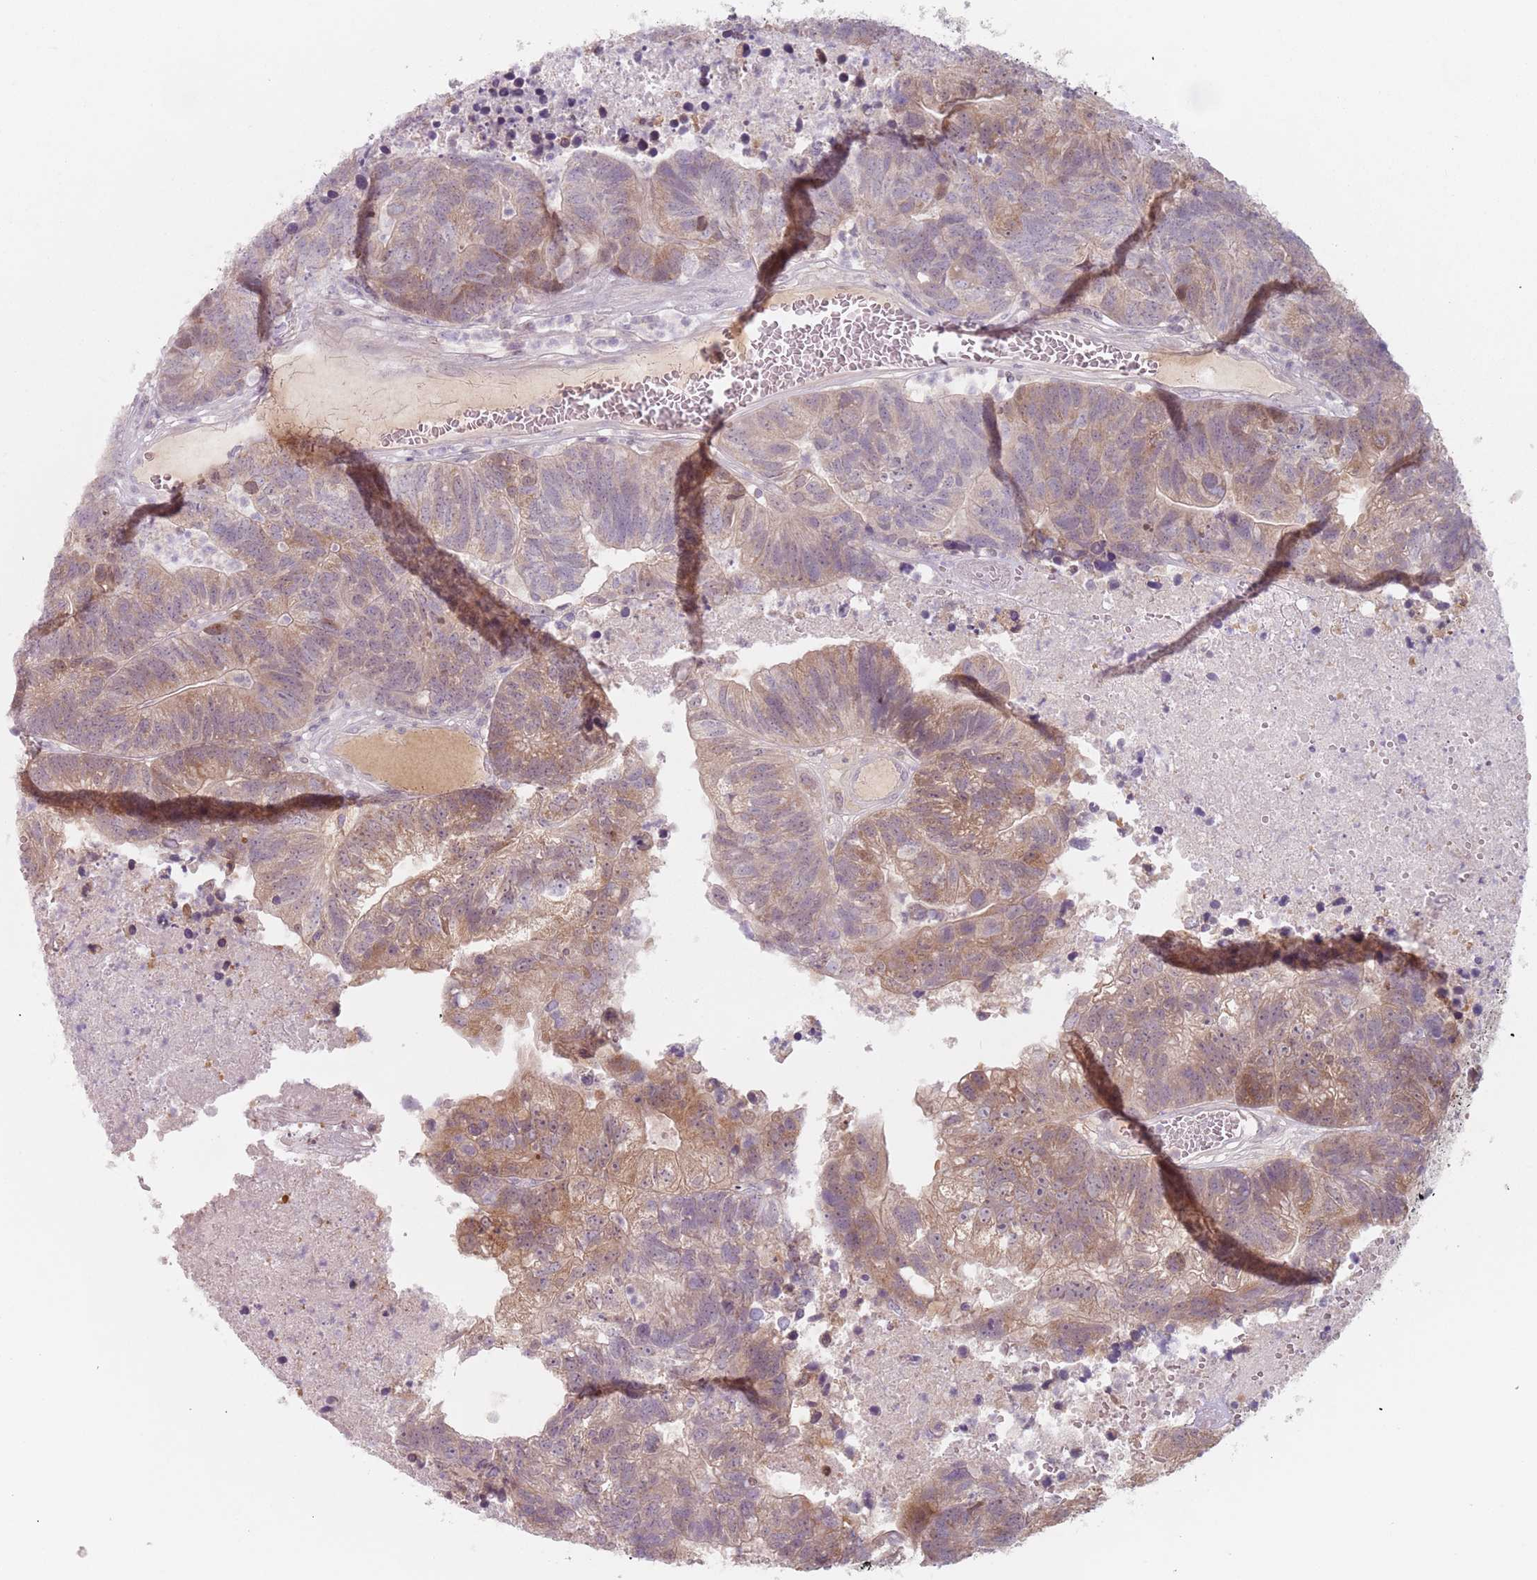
{"staining": {"intensity": "moderate", "quantity": "25%-75%", "location": "cytoplasmic/membranous"}, "tissue": "colorectal cancer", "cell_type": "Tumor cells", "image_type": "cancer", "snomed": [{"axis": "morphology", "description": "Adenocarcinoma, NOS"}, {"axis": "topography", "description": "Colon"}], "caption": "This micrograph shows immunohistochemistry (IHC) staining of human adenocarcinoma (colorectal), with medium moderate cytoplasmic/membranous positivity in about 25%-75% of tumor cells.", "gene": "NAXE", "patient": {"sex": "female", "age": 48}}